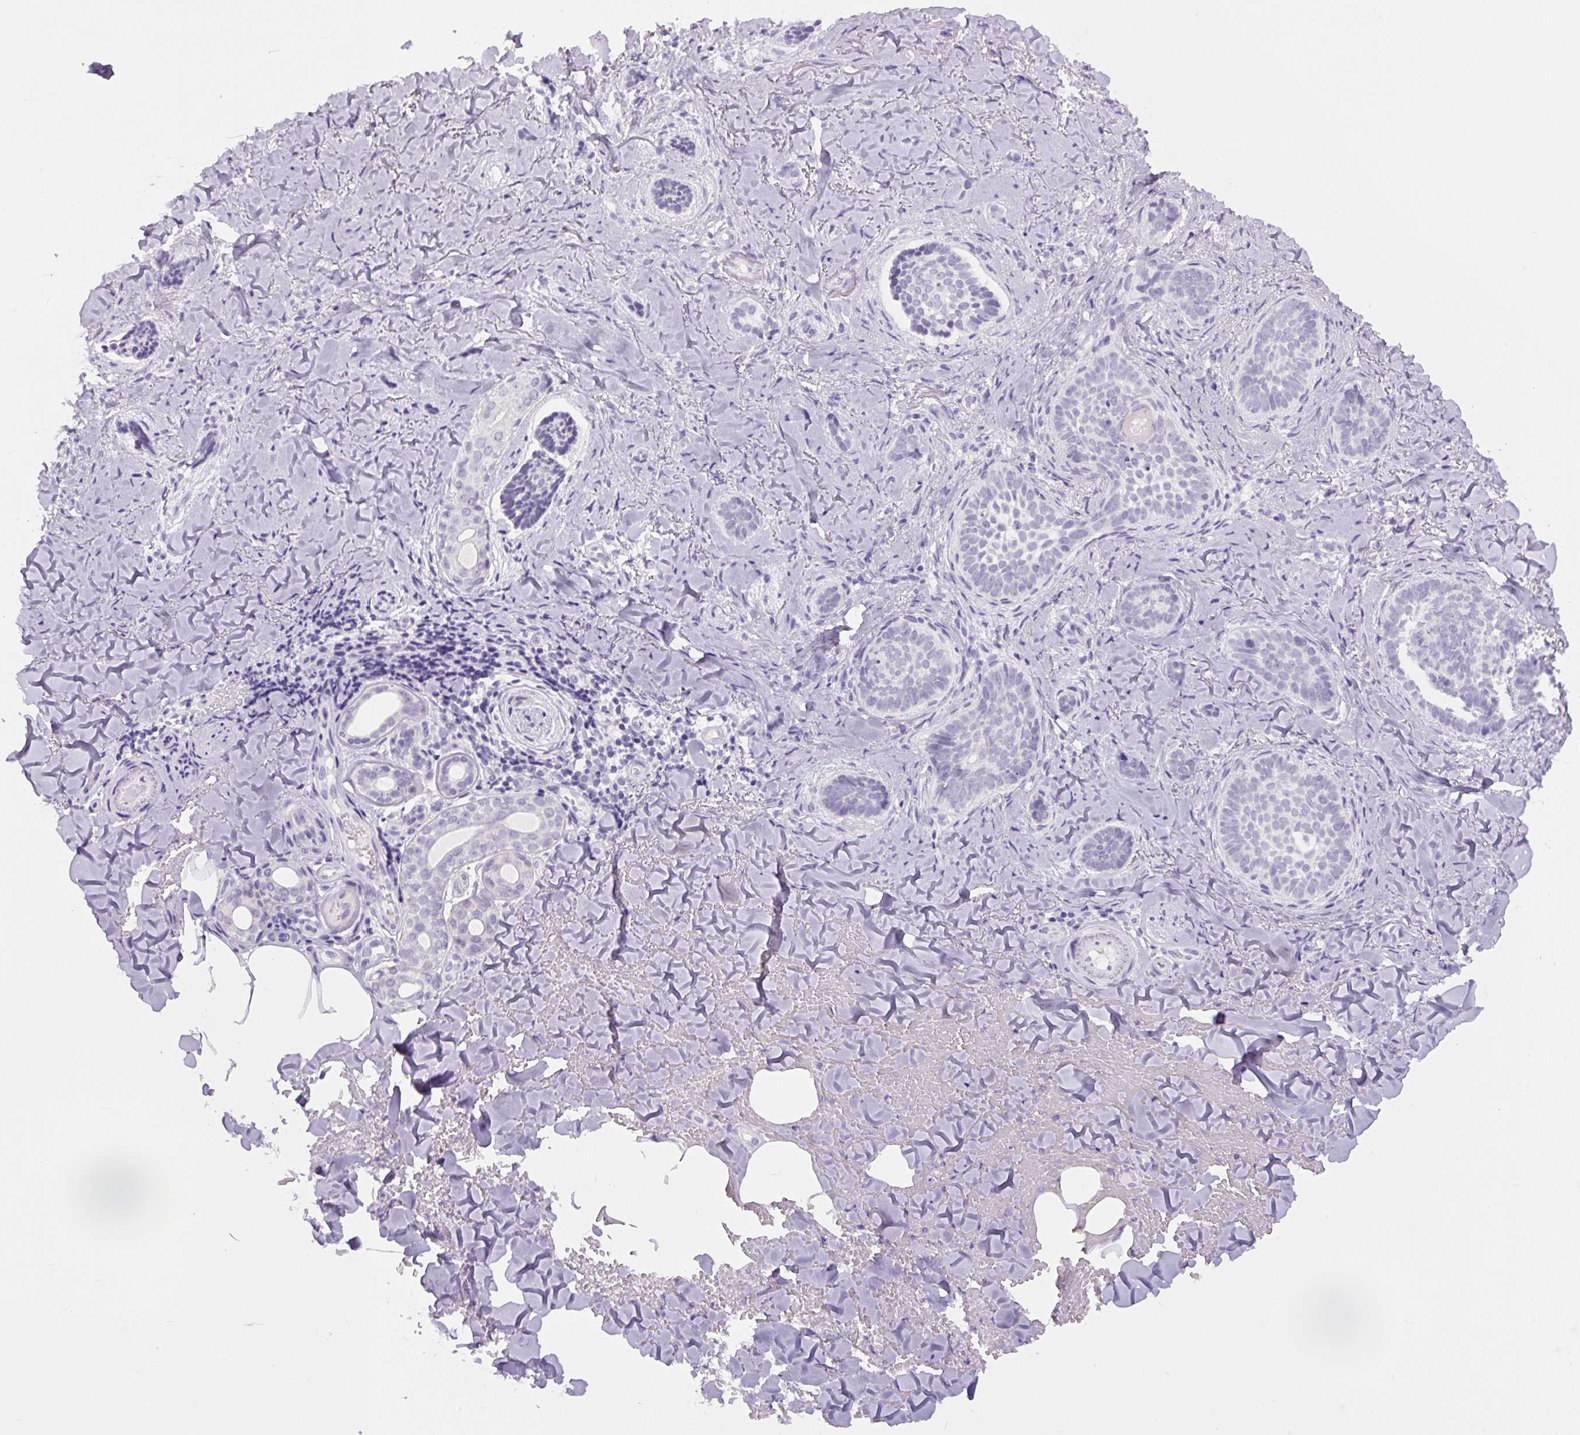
{"staining": {"intensity": "negative", "quantity": "none", "location": "none"}, "tissue": "skin cancer", "cell_type": "Tumor cells", "image_type": "cancer", "snomed": [{"axis": "morphology", "description": "Basal cell carcinoma"}, {"axis": "topography", "description": "Skin"}], "caption": "The histopathology image displays no significant expression in tumor cells of skin cancer (basal cell carcinoma).", "gene": "COL9A2", "patient": {"sex": "female", "age": 55}}